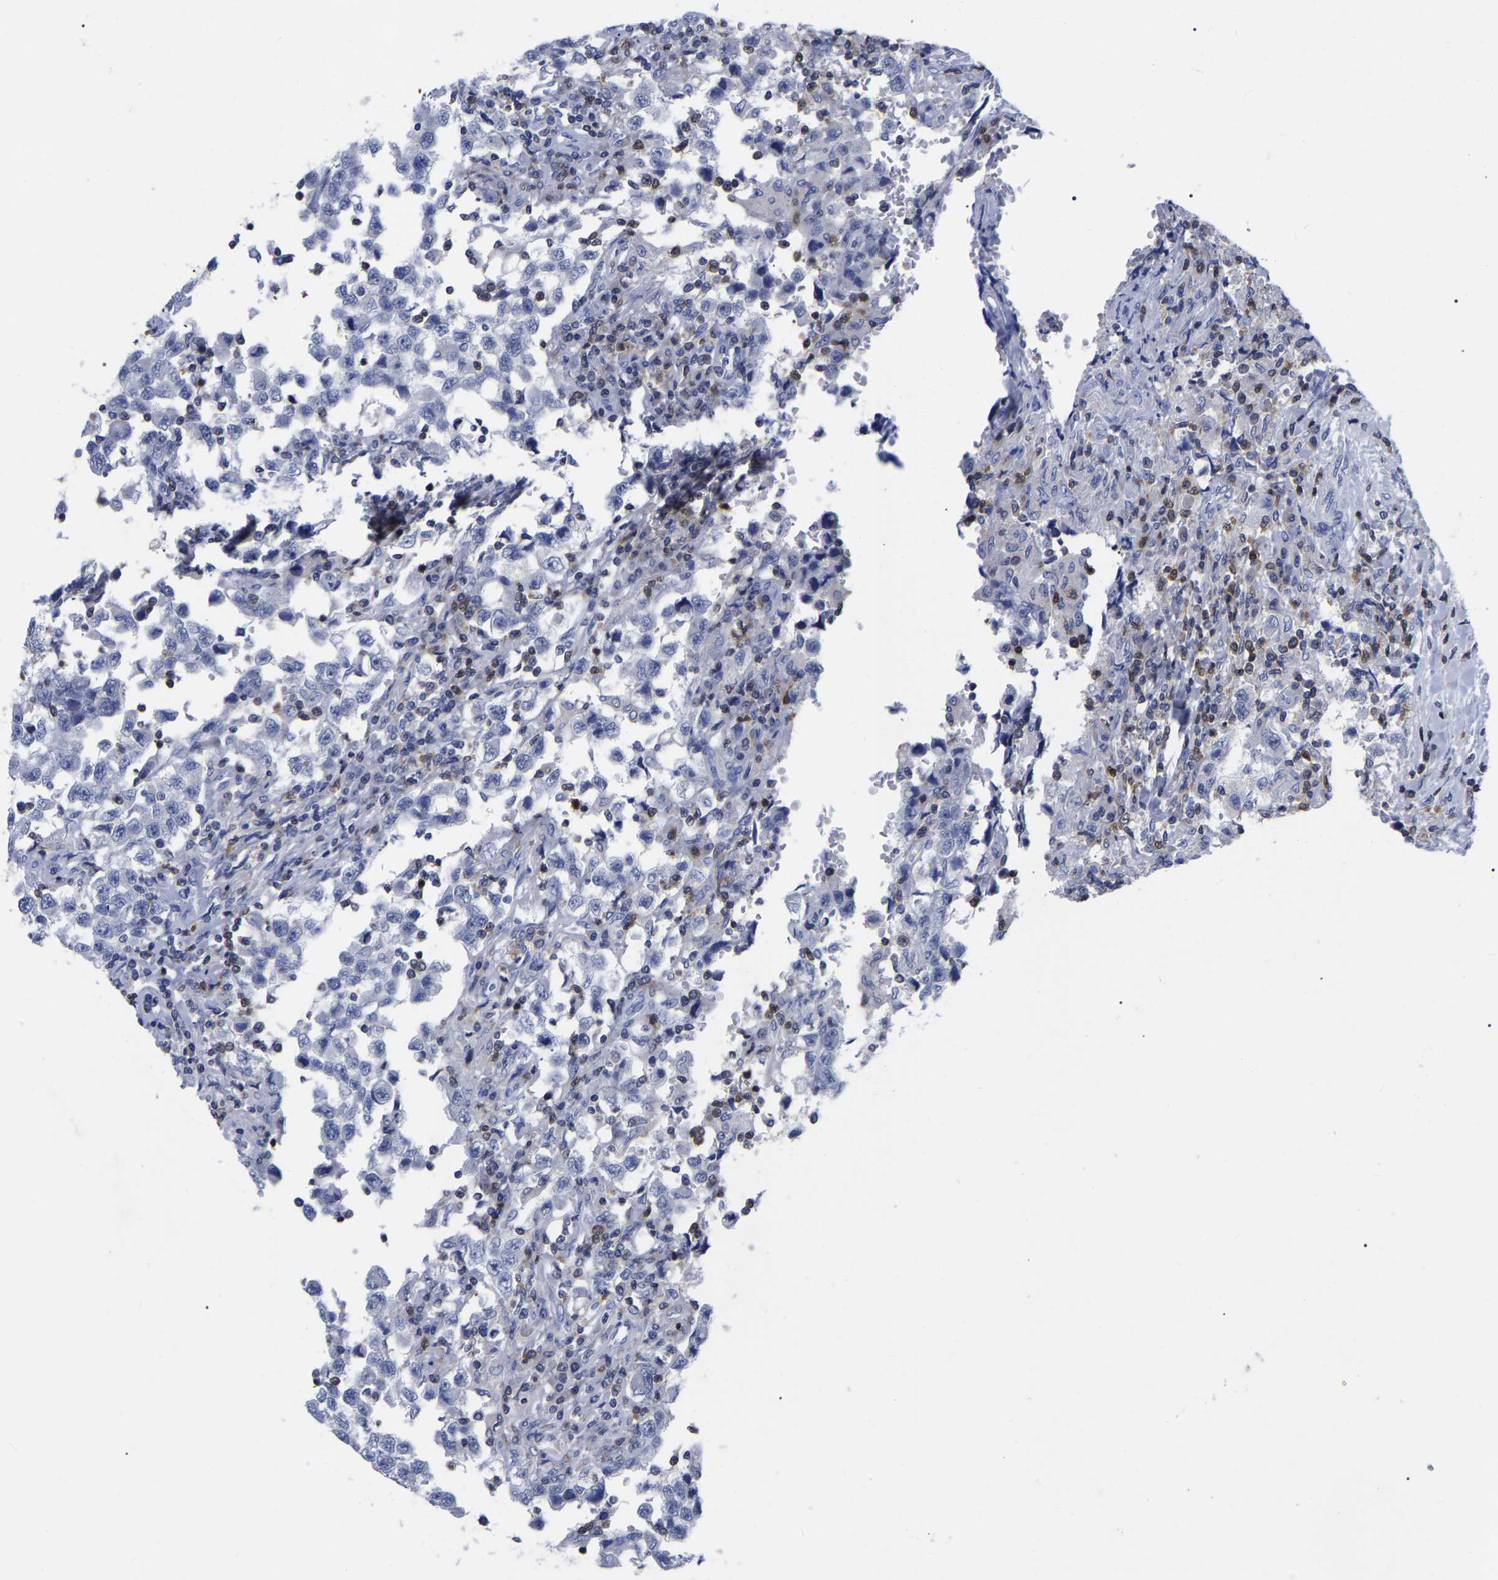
{"staining": {"intensity": "negative", "quantity": "none", "location": "none"}, "tissue": "testis cancer", "cell_type": "Tumor cells", "image_type": "cancer", "snomed": [{"axis": "morphology", "description": "Carcinoma, Embryonal, NOS"}, {"axis": "topography", "description": "Testis"}], "caption": "Immunohistochemistry (IHC) of human testis embryonal carcinoma exhibits no positivity in tumor cells.", "gene": "PTPN7", "patient": {"sex": "male", "age": 21}}